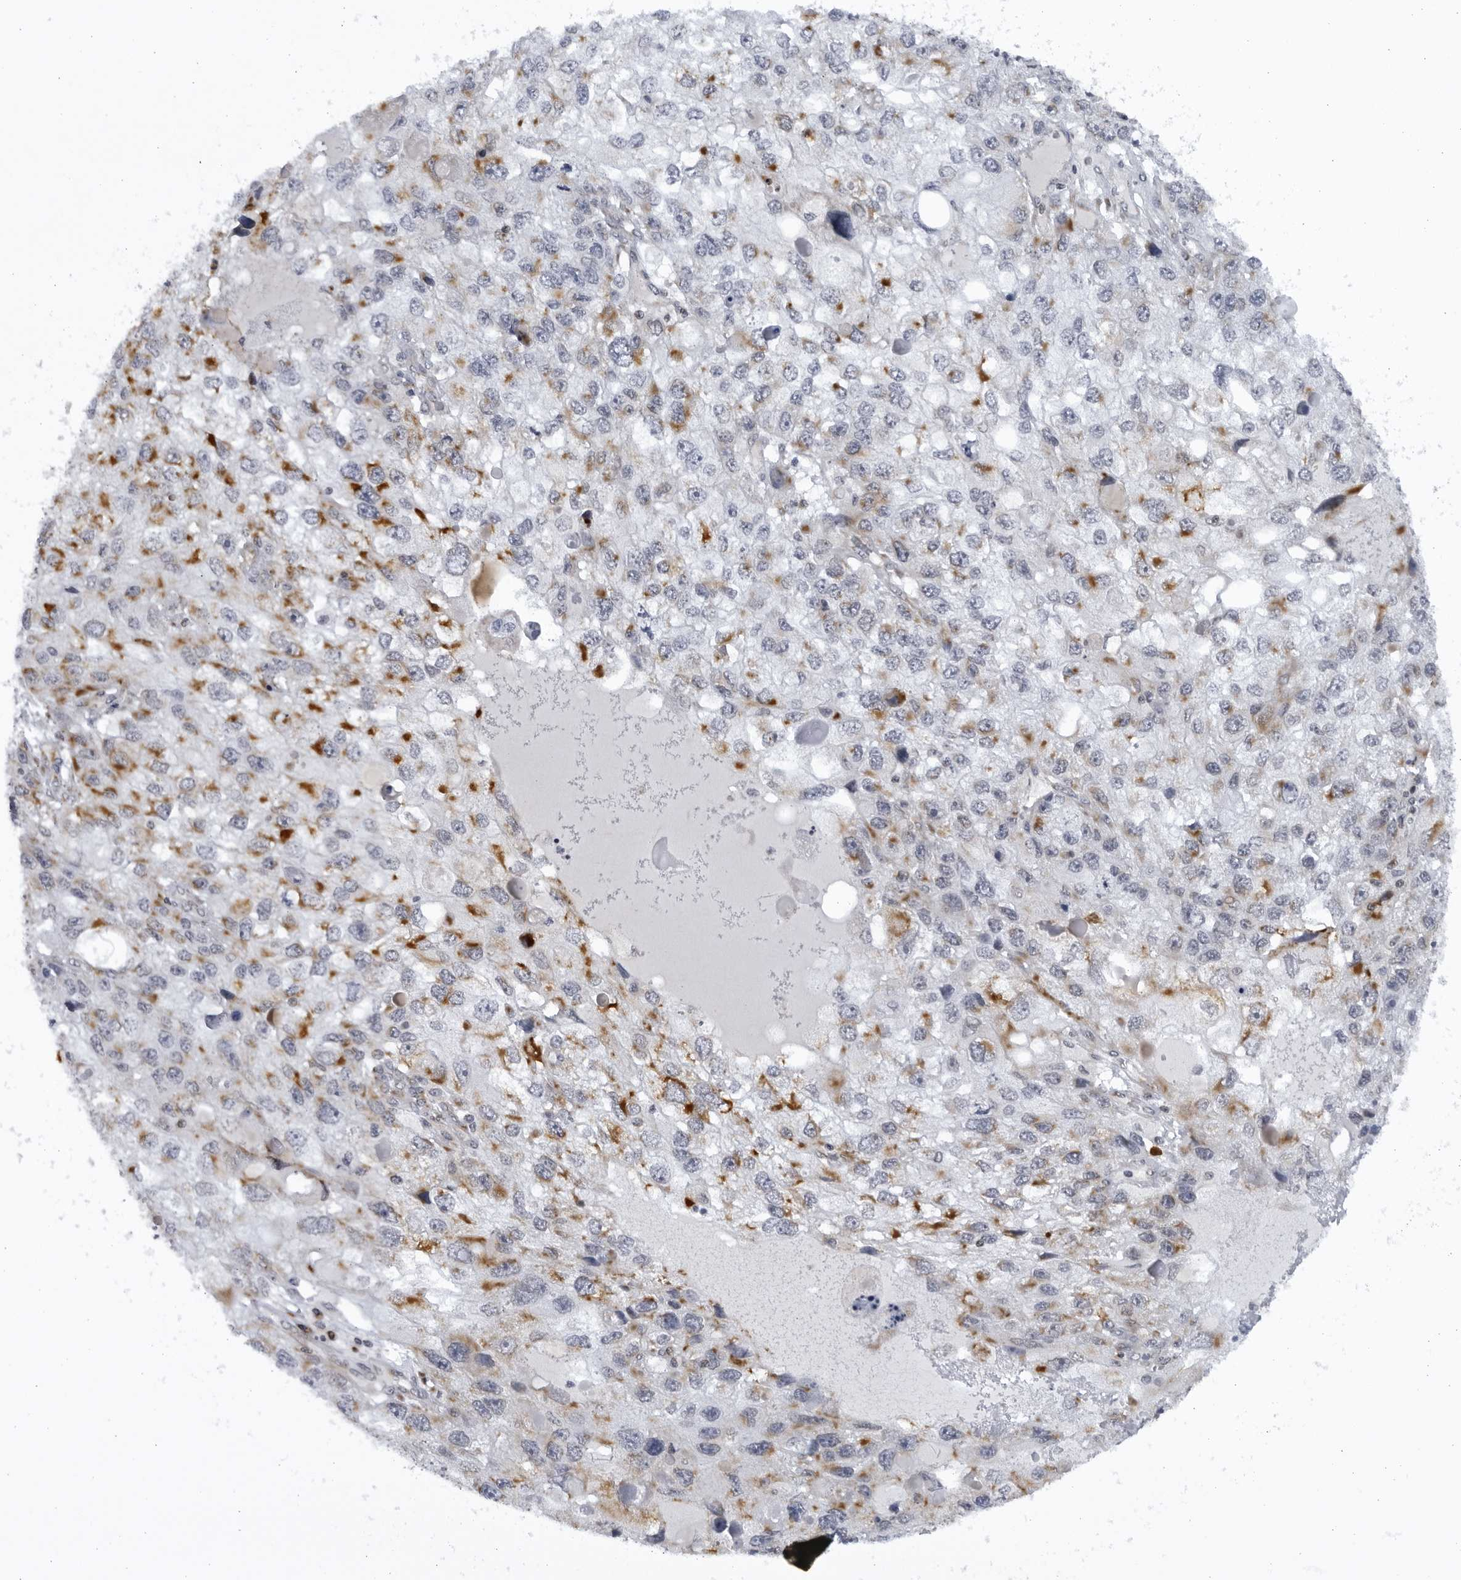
{"staining": {"intensity": "strong", "quantity": "<25%", "location": "cytoplasmic/membranous"}, "tissue": "endometrial cancer", "cell_type": "Tumor cells", "image_type": "cancer", "snomed": [{"axis": "morphology", "description": "Adenocarcinoma, NOS"}, {"axis": "topography", "description": "Endometrium"}], "caption": "High-power microscopy captured an IHC image of endometrial cancer (adenocarcinoma), revealing strong cytoplasmic/membranous staining in approximately <25% of tumor cells.", "gene": "SLC25A22", "patient": {"sex": "female", "age": 49}}